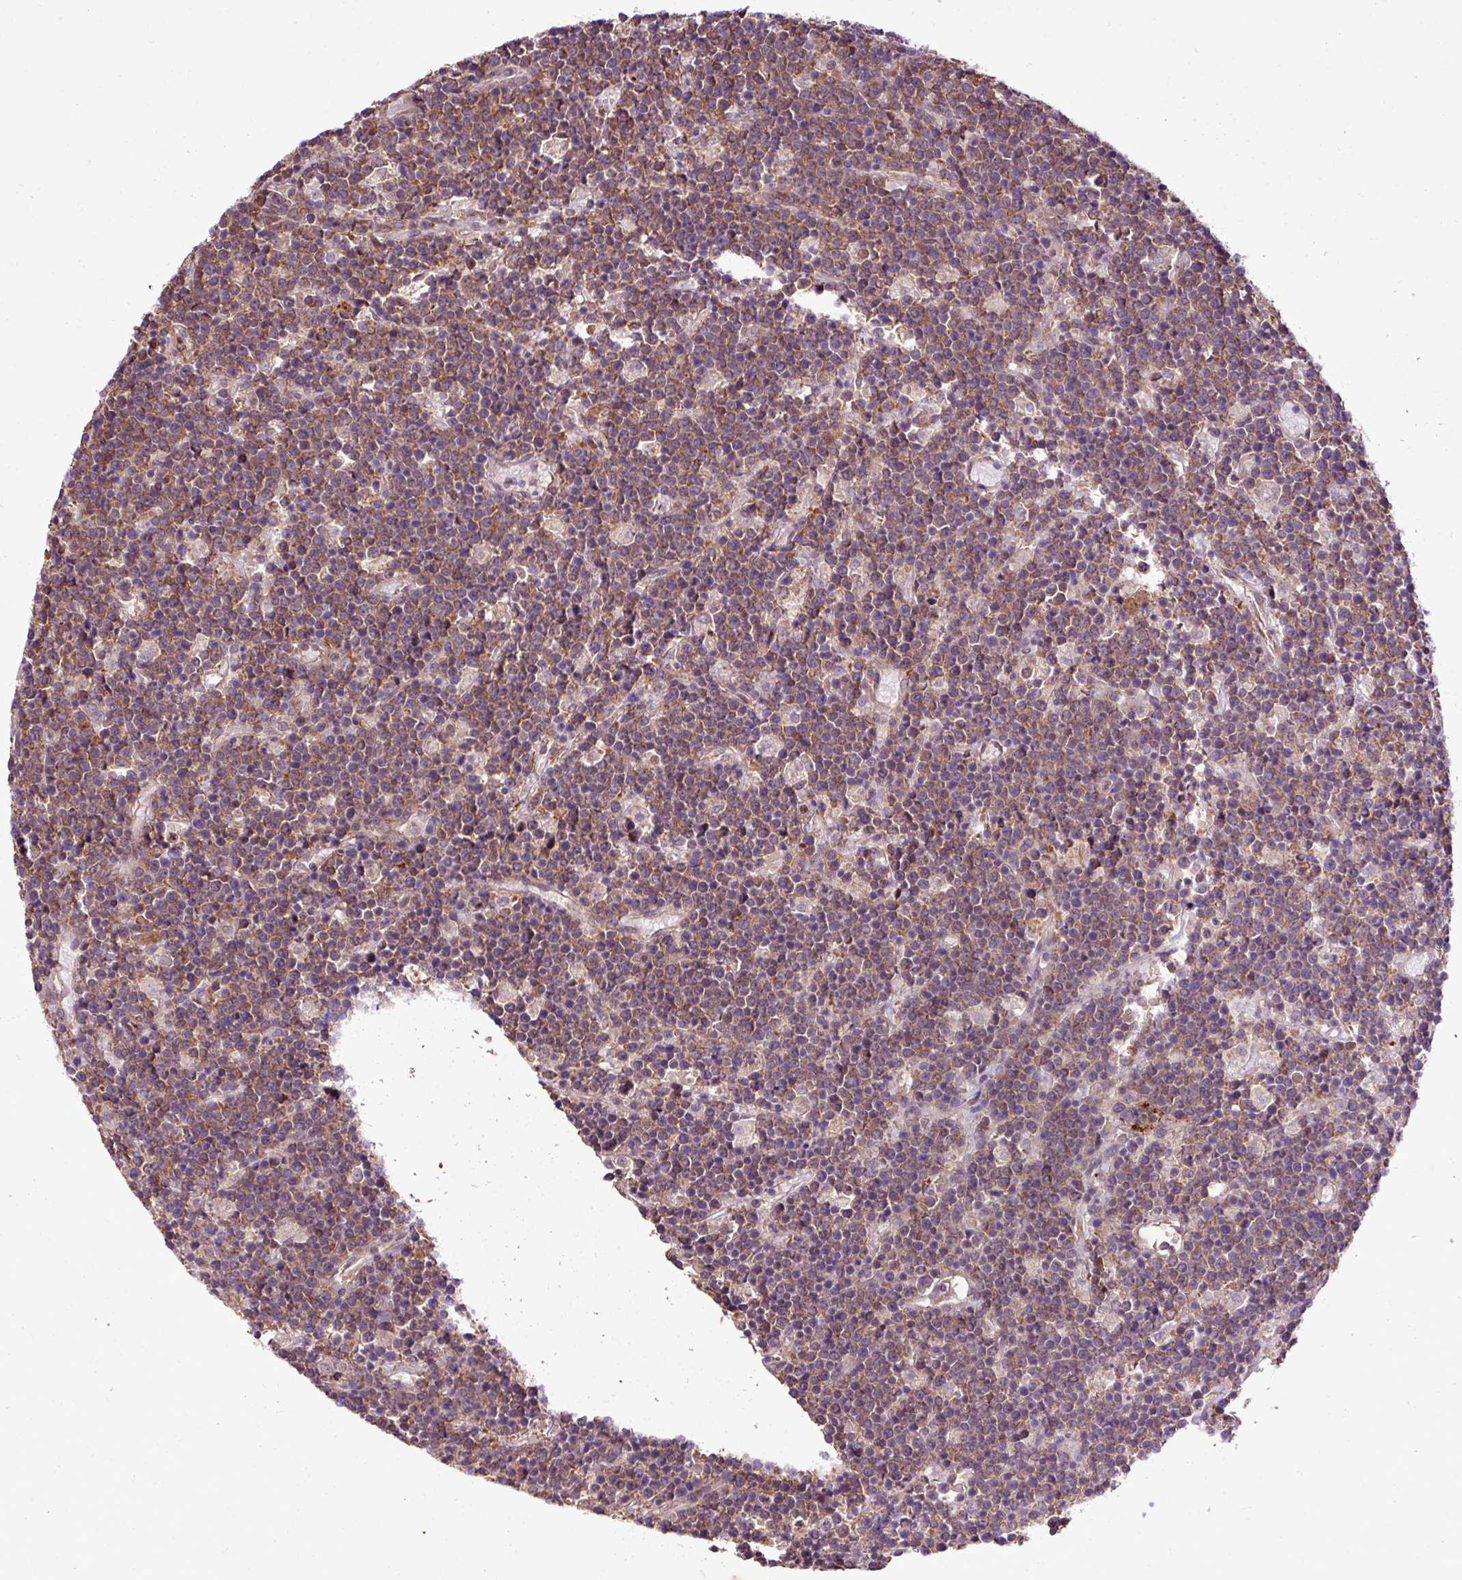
{"staining": {"intensity": "moderate", "quantity": "25%-75%", "location": "cytoplasmic/membranous"}, "tissue": "lymphoma", "cell_type": "Tumor cells", "image_type": "cancer", "snomed": [{"axis": "morphology", "description": "Malignant lymphoma, non-Hodgkin's type, High grade"}, {"axis": "topography", "description": "Ovary"}], "caption": "About 25%-75% of tumor cells in human high-grade malignant lymphoma, non-Hodgkin's type reveal moderate cytoplasmic/membranous protein expression as visualized by brown immunohistochemical staining.", "gene": "DNAAF4", "patient": {"sex": "female", "age": 56}}